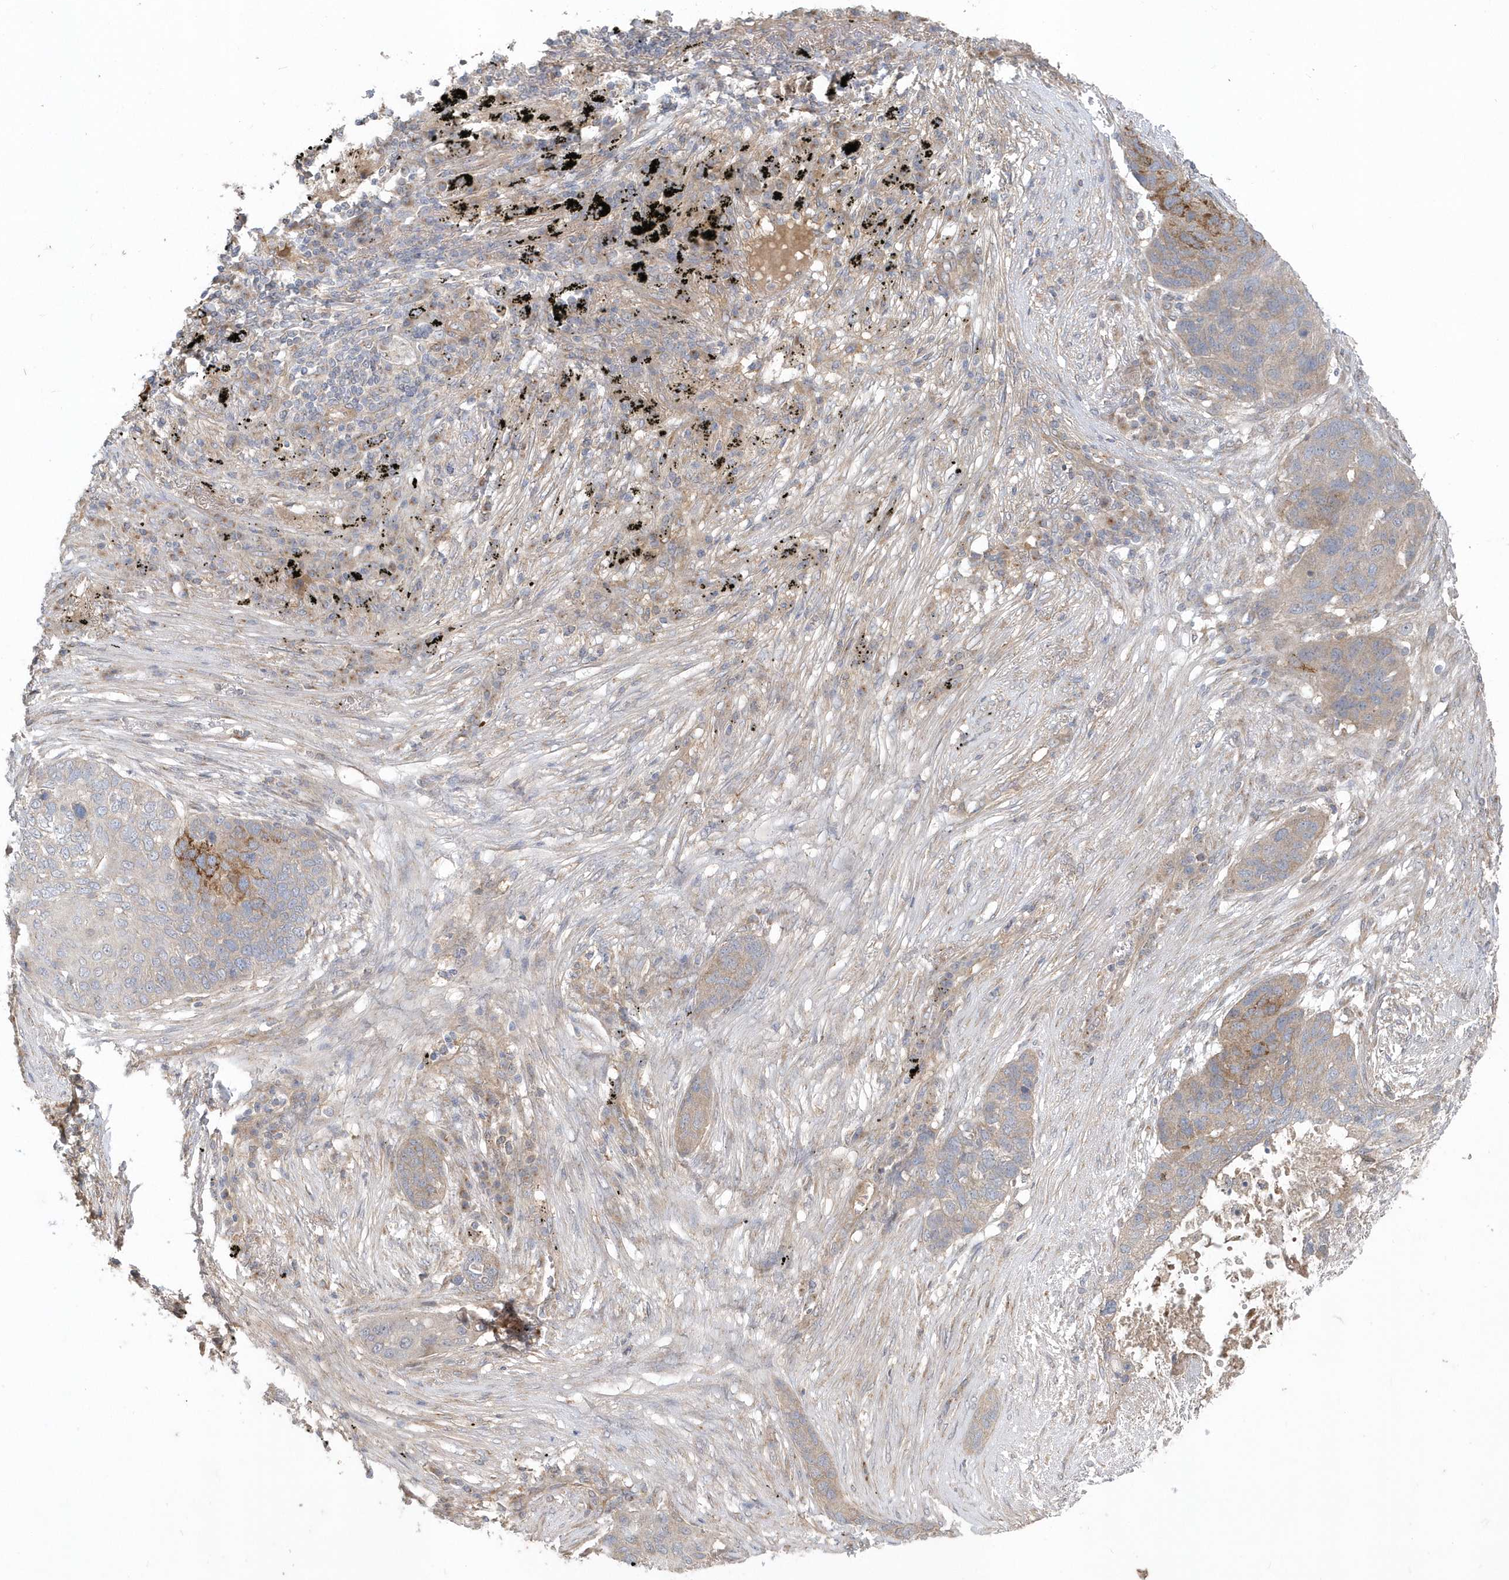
{"staining": {"intensity": "moderate", "quantity": "<25%", "location": "cytoplasmic/membranous"}, "tissue": "lung cancer", "cell_type": "Tumor cells", "image_type": "cancer", "snomed": [{"axis": "morphology", "description": "Squamous cell carcinoma, NOS"}, {"axis": "topography", "description": "Lung"}], "caption": "Brown immunohistochemical staining in human squamous cell carcinoma (lung) exhibits moderate cytoplasmic/membranous expression in approximately <25% of tumor cells.", "gene": "ACTR1A", "patient": {"sex": "female", "age": 63}}